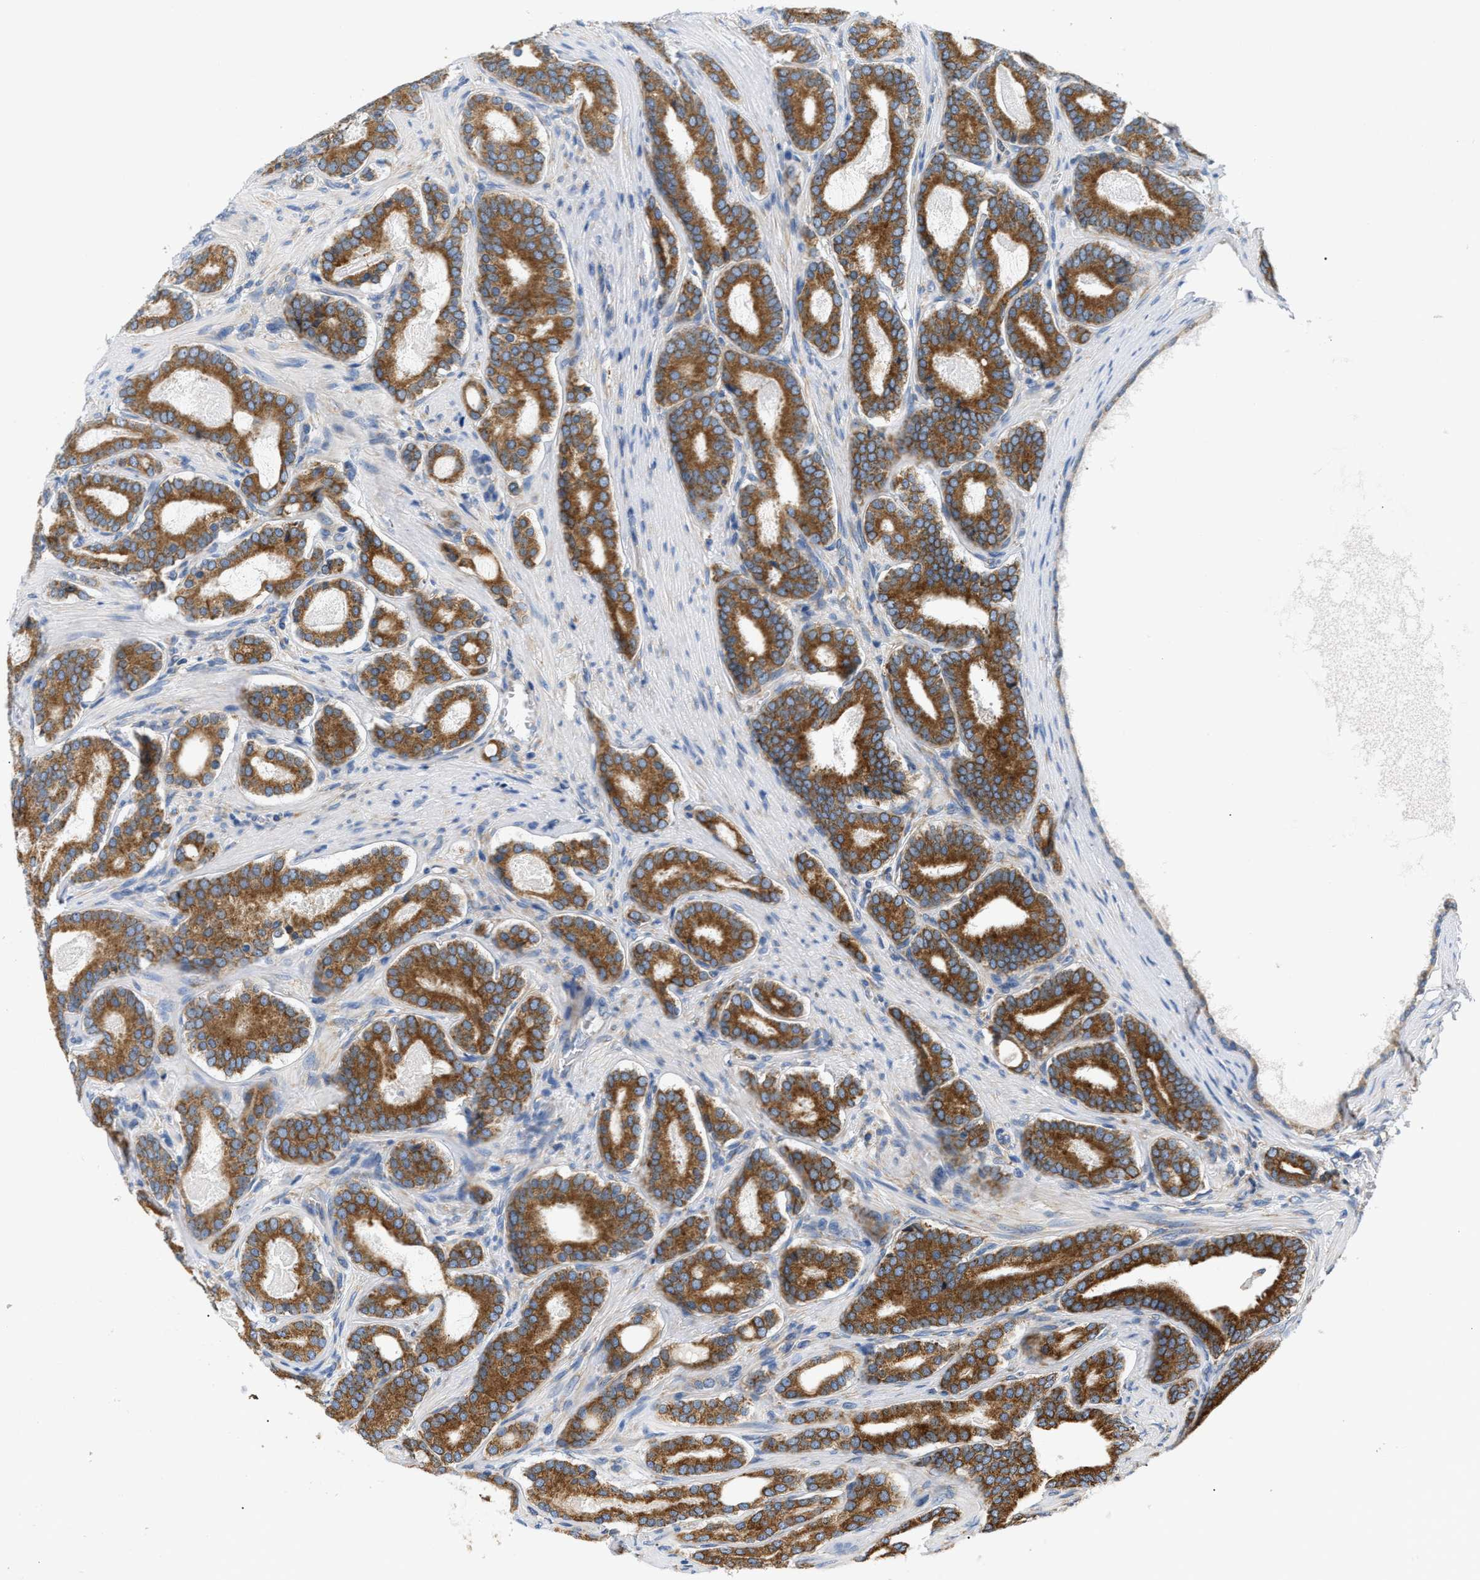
{"staining": {"intensity": "strong", "quantity": ">75%", "location": "cytoplasmic/membranous"}, "tissue": "prostate cancer", "cell_type": "Tumor cells", "image_type": "cancer", "snomed": [{"axis": "morphology", "description": "Adenocarcinoma, High grade"}, {"axis": "topography", "description": "Prostate"}], "caption": "IHC (DAB (3,3'-diaminobenzidine)) staining of human adenocarcinoma (high-grade) (prostate) demonstrates strong cytoplasmic/membranous protein positivity in about >75% of tumor cells.", "gene": "HDHD3", "patient": {"sex": "male", "age": 60}}